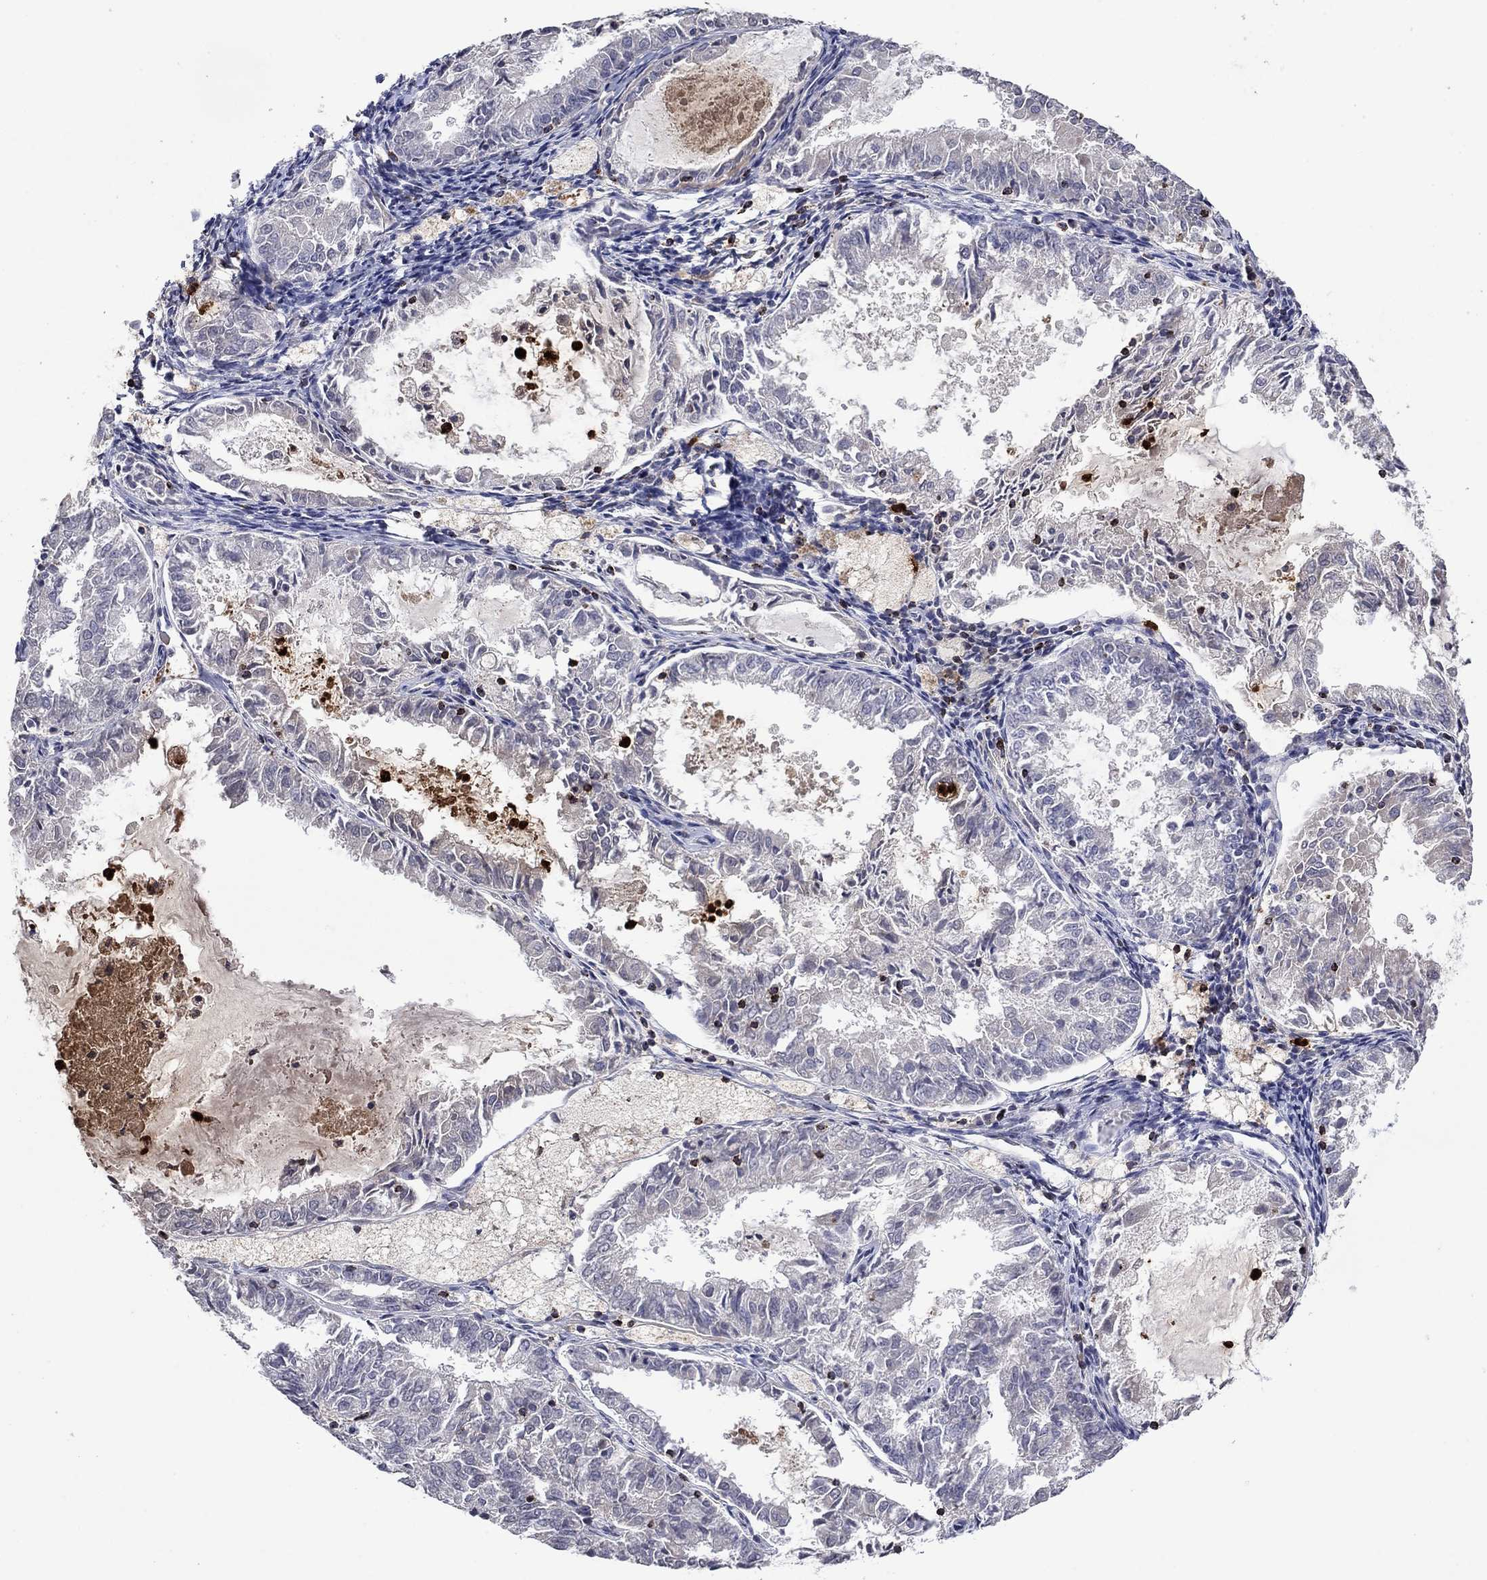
{"staining": {"intensity": "negative", "quantity": "none", "location": "none"}, "tissue": "endometrial cancer", "cell_type": "Tumor cells", "image_type": "cancer", "snomed": [{"axis": "morphology", "description": "Adenocarcinoma, NOS"}, {"axis": "topography", "description": "Endometrium"}], "caption": "Tumor cells show no significant protein staining in endometrial cancer. (Brightfield microscopy of DAB (3,3'-diaminobenzidine) IHC at high magnification).", "gene": "CCL5", "patient": {"sex": "female", "age": 57}}